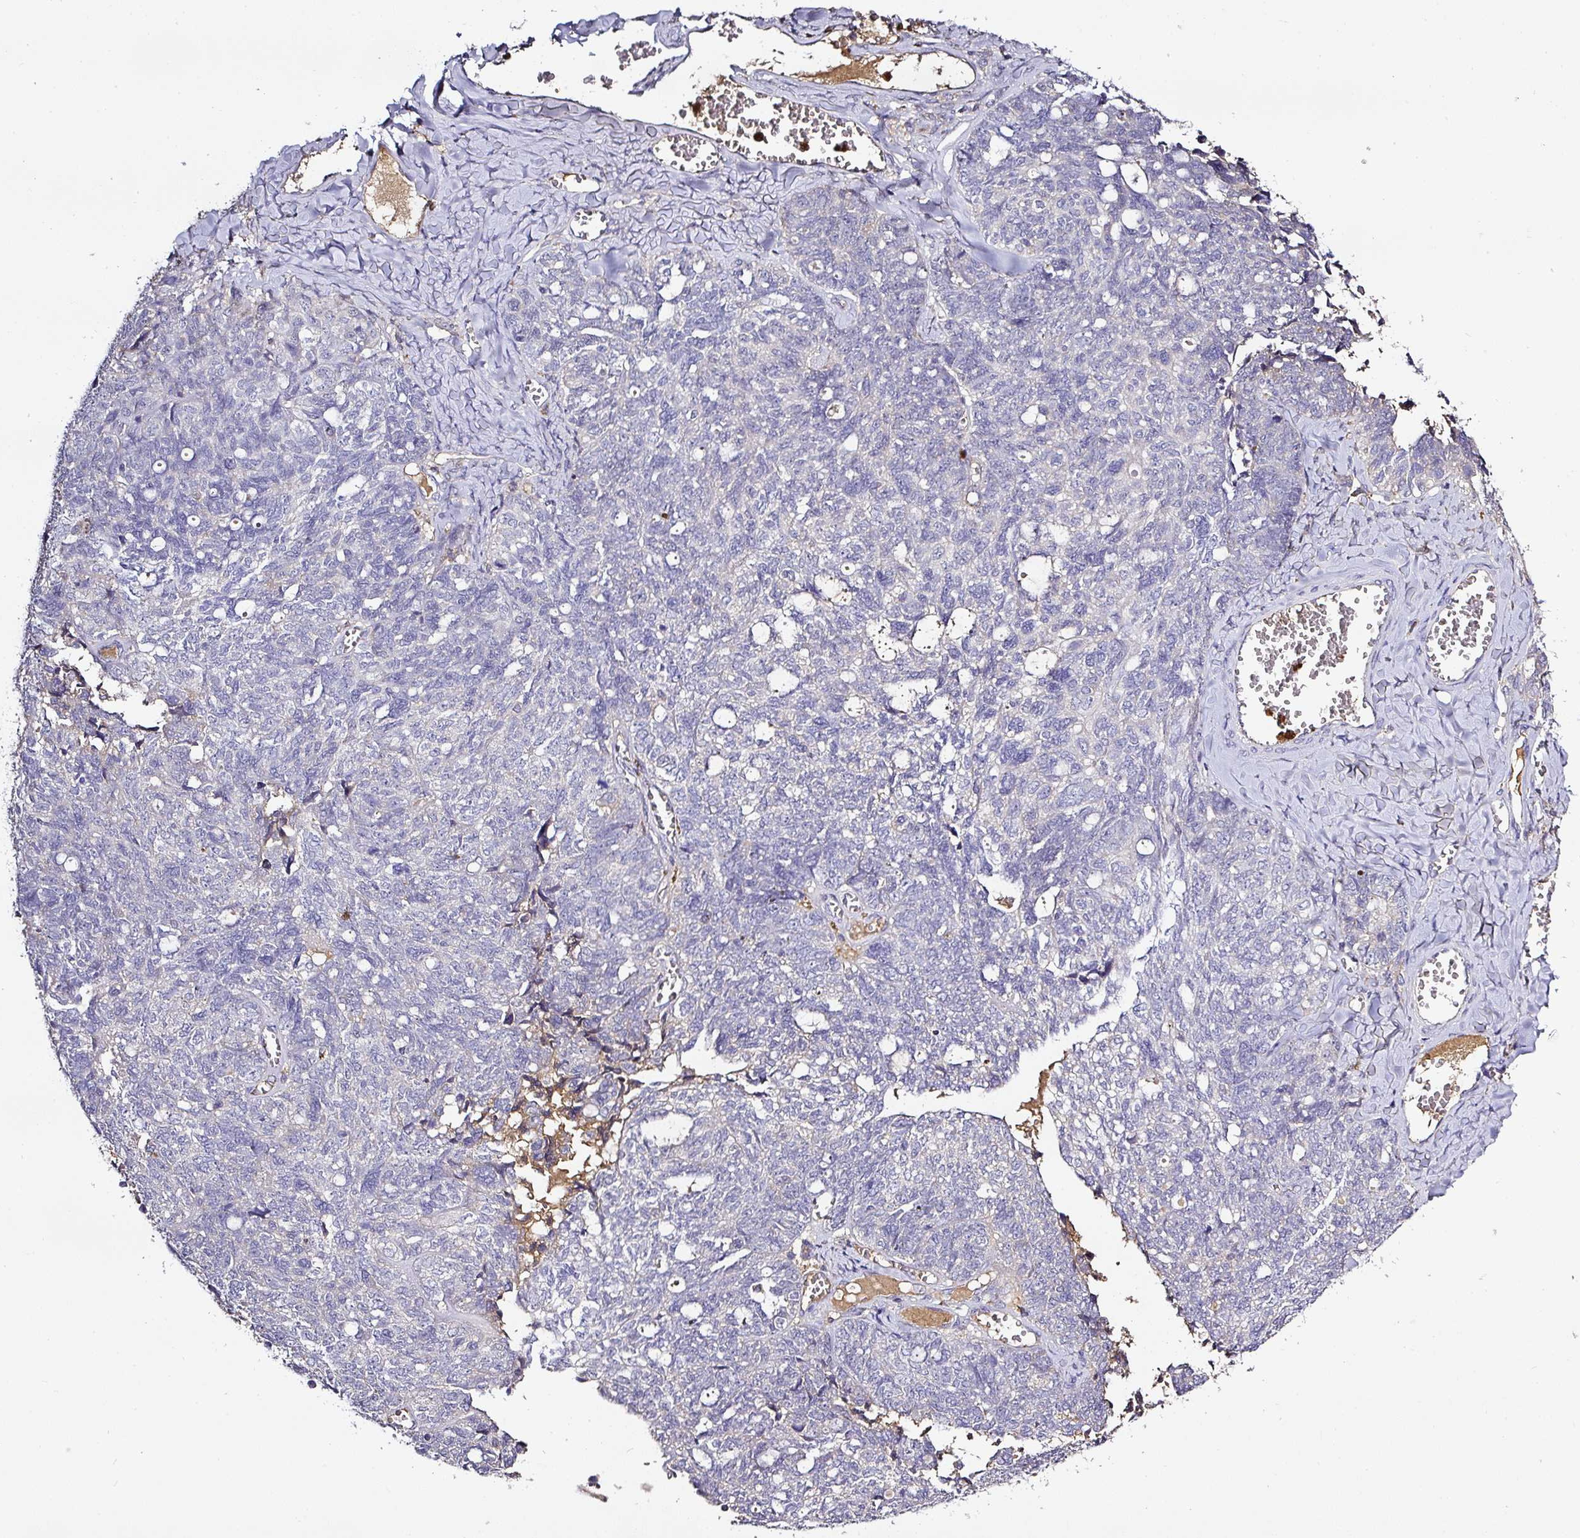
{"staining": {"intensity": "negative", "quantity": "none", "location": "none"}, "tissue": "ovarian cancer", "cell_type": "Tumor cells", "image_type": "cancer", "snomed": [{"axis": "morphology", "description": "Cystadenocarcinoma, serous, NOS"}, {"axis": "topography", "description": "Ovary"}], "caption": "Tumor cells show no significant protein positivity in ovarian serous cystadenocarcinoma.", "gene": "CAB39L", "patient": {"sex": "female", "age": 79}}